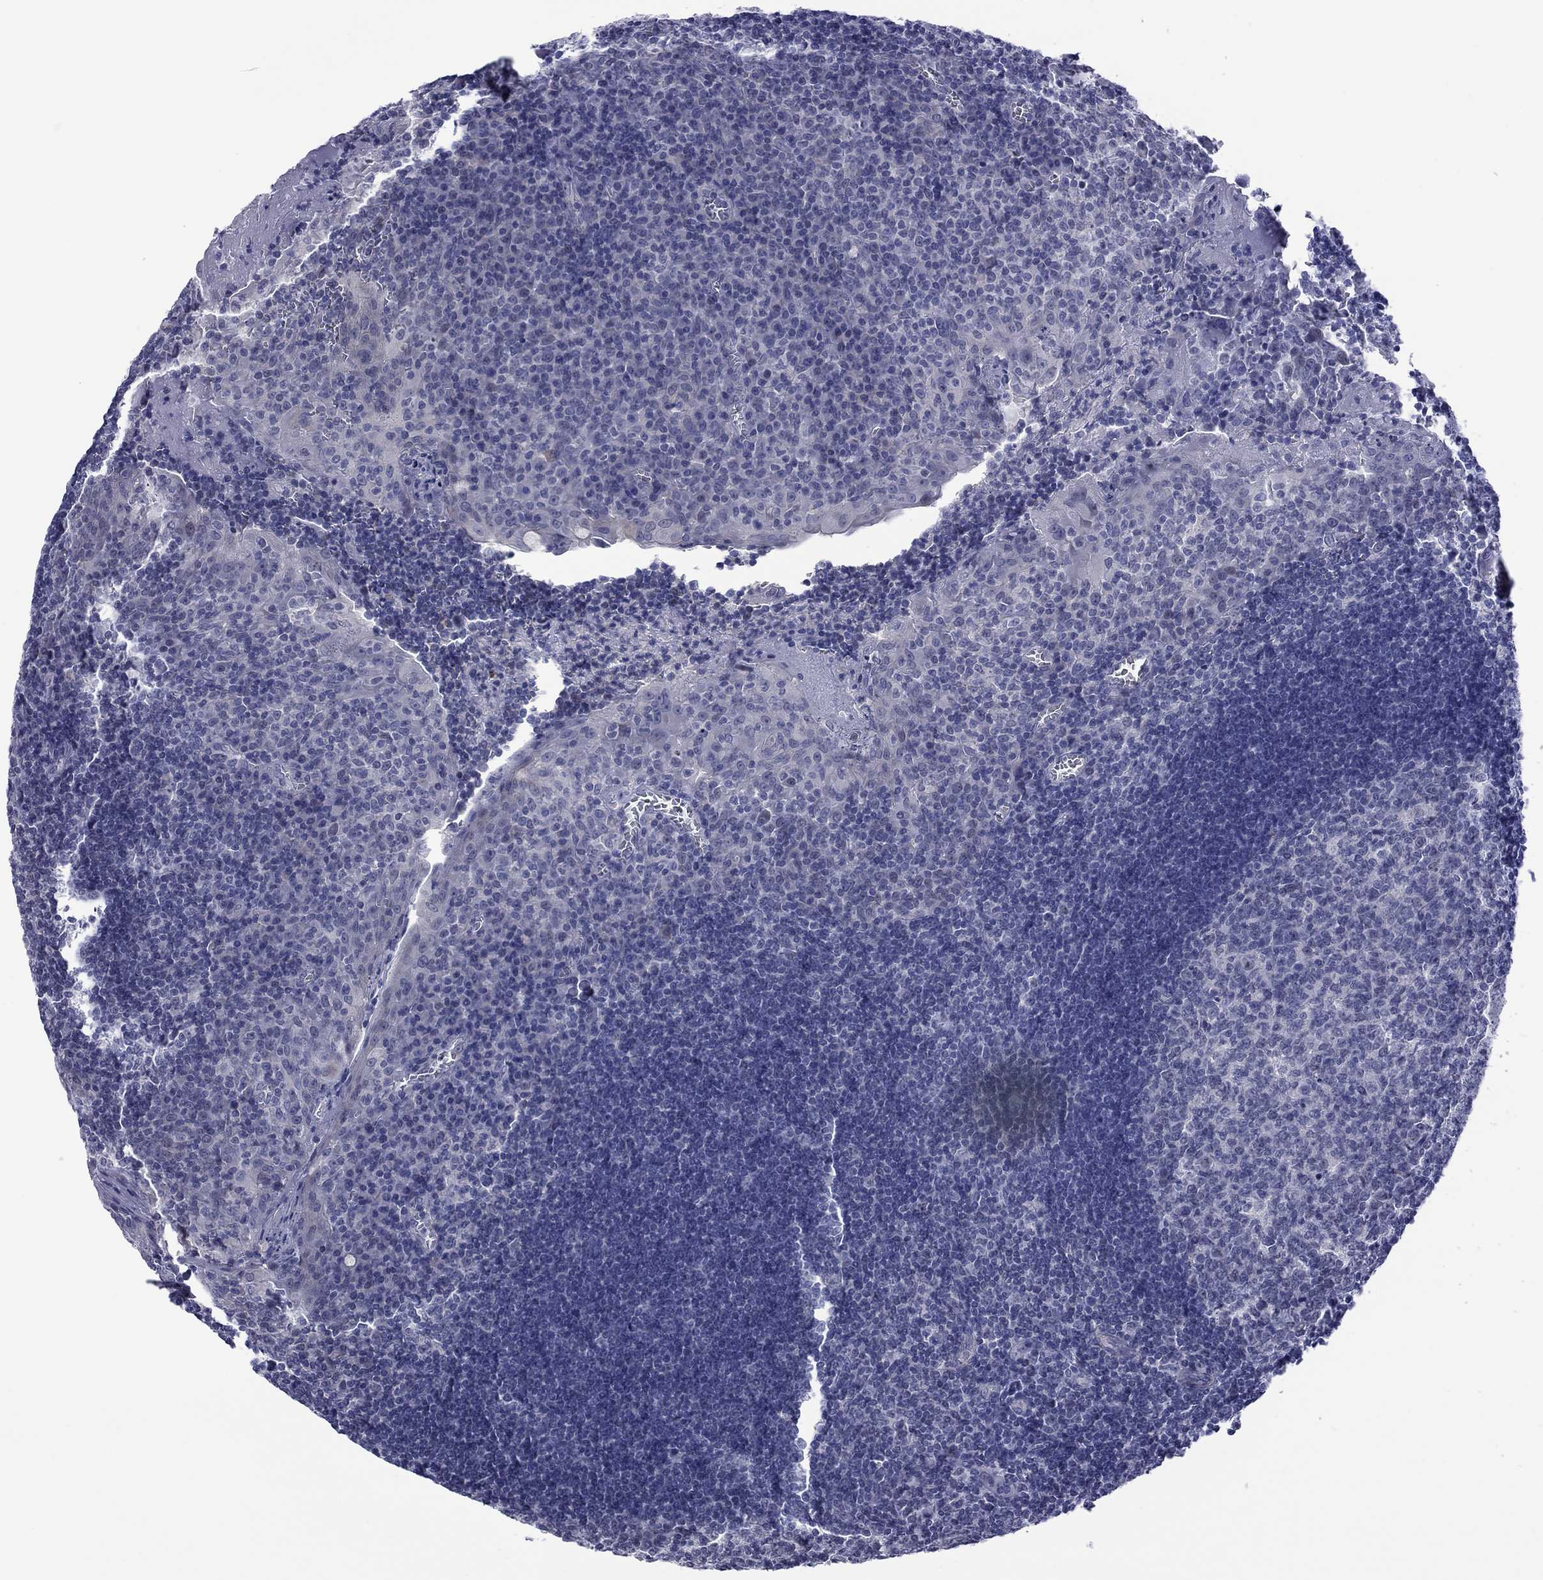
{"staining": {"intensity": "negative", "quantity": "none", "location": "none"}, "tissue": "tonsil", "cell_type": "Germinal center cells", "image_type": "normal", "snomed": [{"axis": "morphology", "description": "Normal tissue, NOS"}, {"axis": "topography", "description": "Tonsil"}], "caption": "Human tonsil stained for a protein using IHC demonstrates no positivity in germinal center cells.", "gene": "POU5F2", "patient": {"sex": "female", "age": 12}}